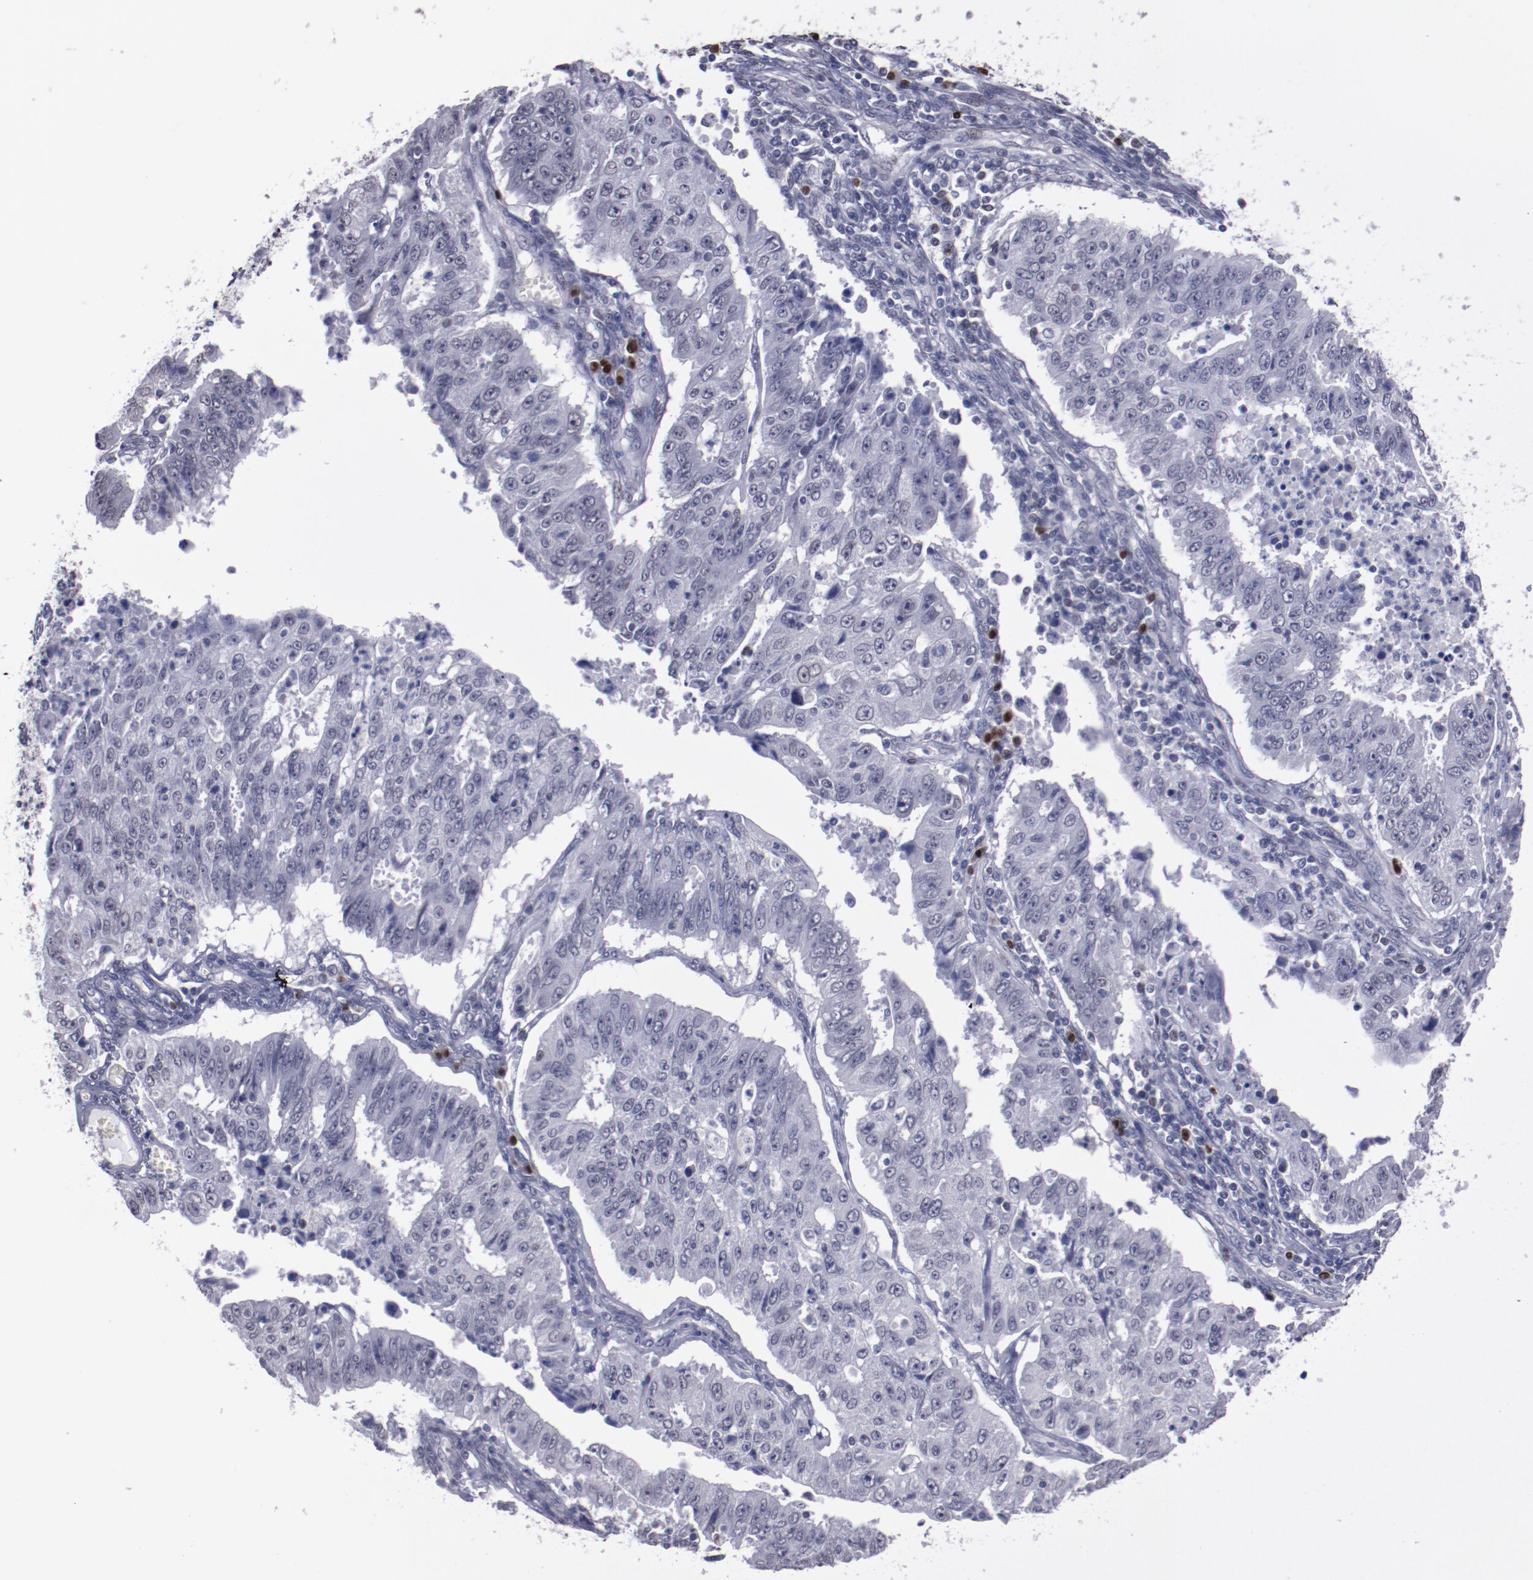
{"staining": {"intensity": "negative", "quantity": "none", "location": "none"}, "tissue": "endometrial cancer", "cell_type": "Tumor cells", "image_type": "cancer", "snomed": [{"axis": "morphology", "description": "Adenocarcinoma, NOS"}, {"axis": "topography", "description": "Endometrium"}], "caption": "High power microscopy micrograph of an IHC image of adenocarcinoma (endometrial), revealing no significant expression in tumor cells.", "gene": "IRF4", "patient": {"sex": "female", "age": 42}}